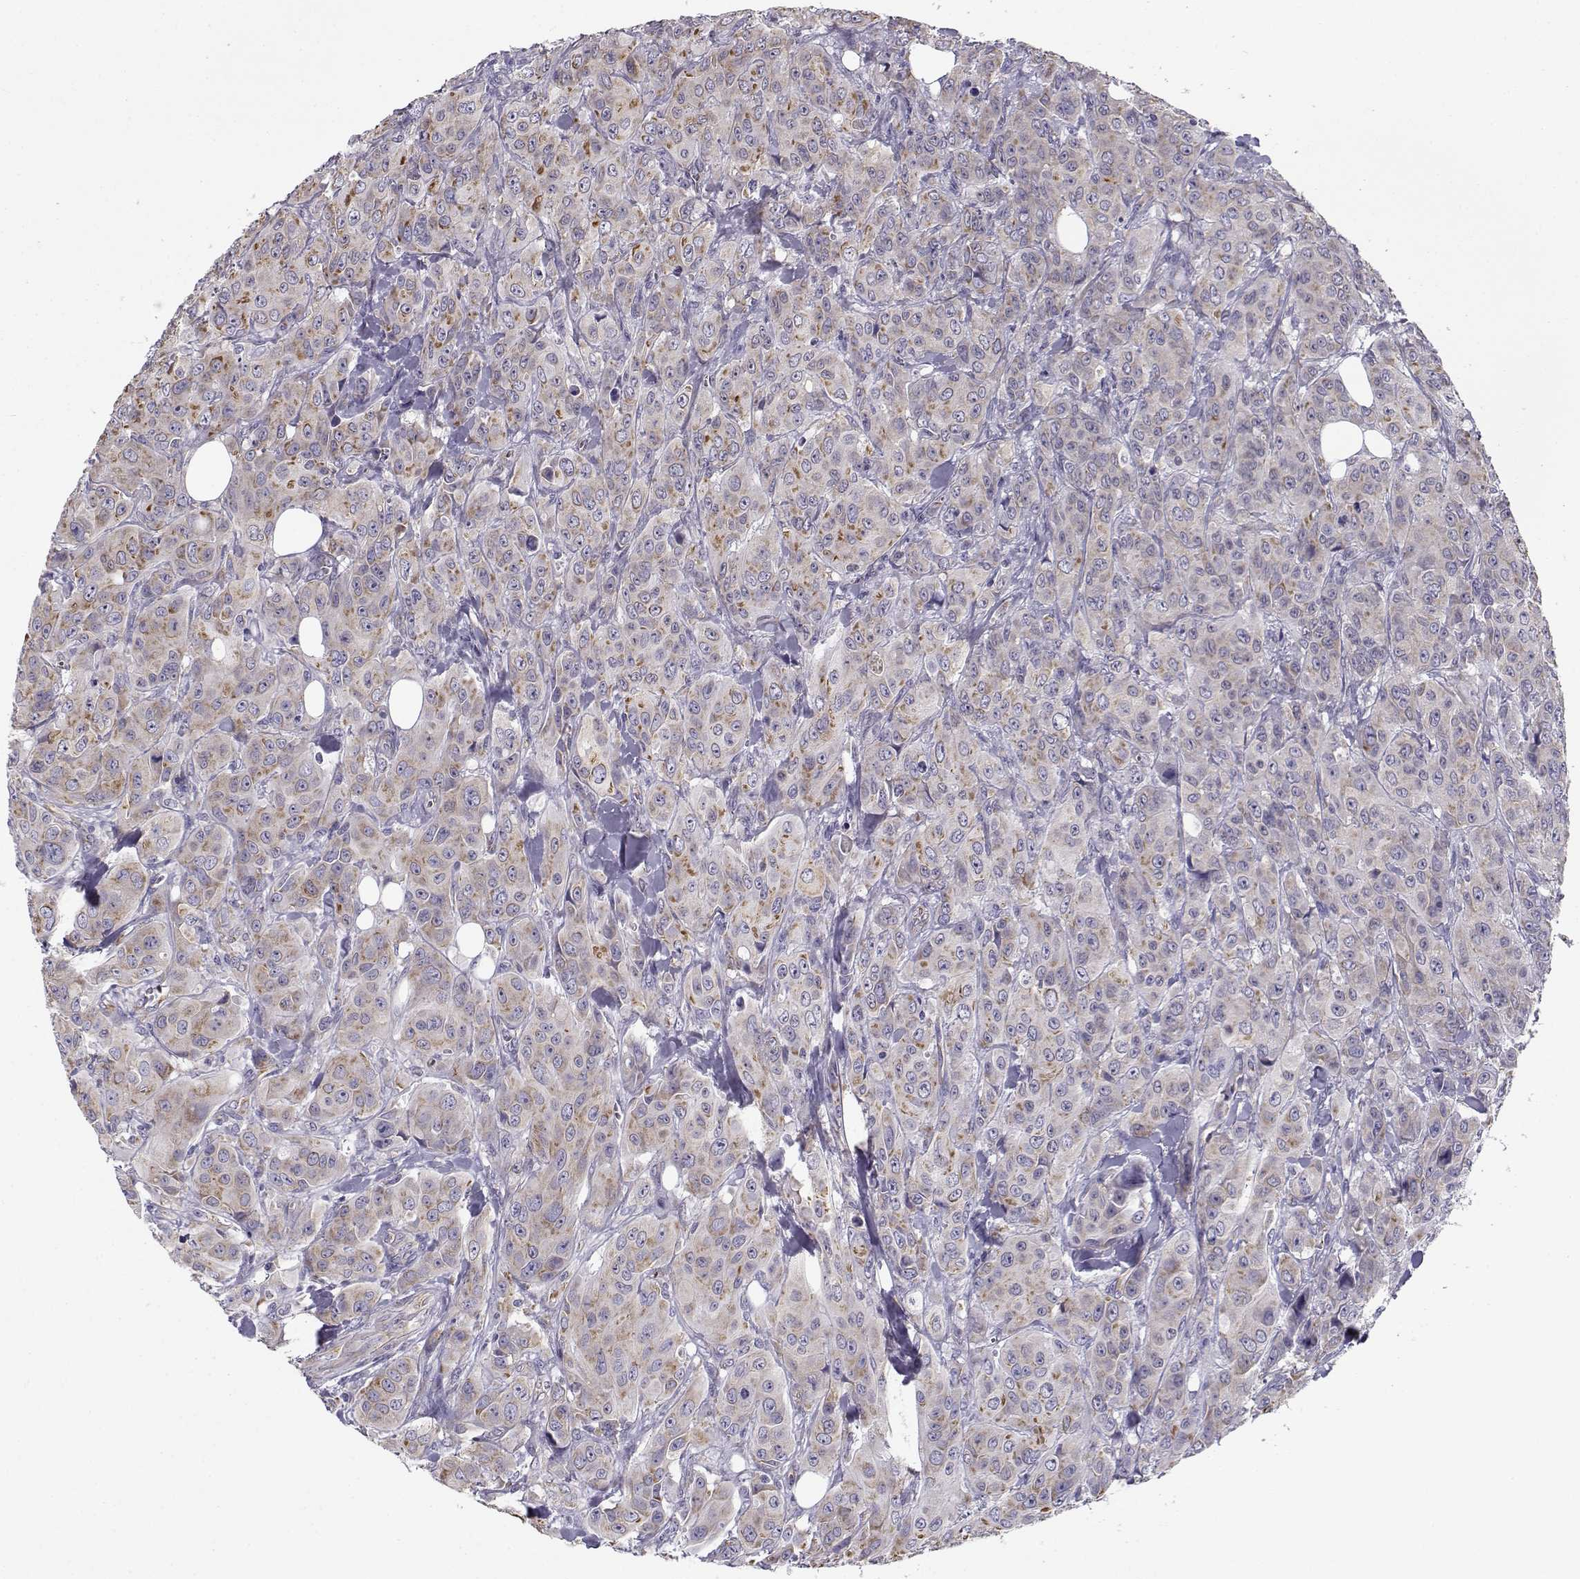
{"staining": {"intensity": "moderate", "quantity": "25%-75%", "location": "cytoplasmic/membranous"}, "tissue": "breast cancer", "cell_type": "Tumor cells", "image_type": "cancer", "snomed": [{"axis": "morphology", "description": "Duct carcinoma"}, {"axis": "topography", "description": "Breast"}], "caption": "Moderate cytoplasmic/membranous expression for a protein is present in approximately 25%-75% of tumor cells of breast intraductal carcinoma using IHC.", "gene": "BEND6", "patient": {"sex": "female", "age": 43}}